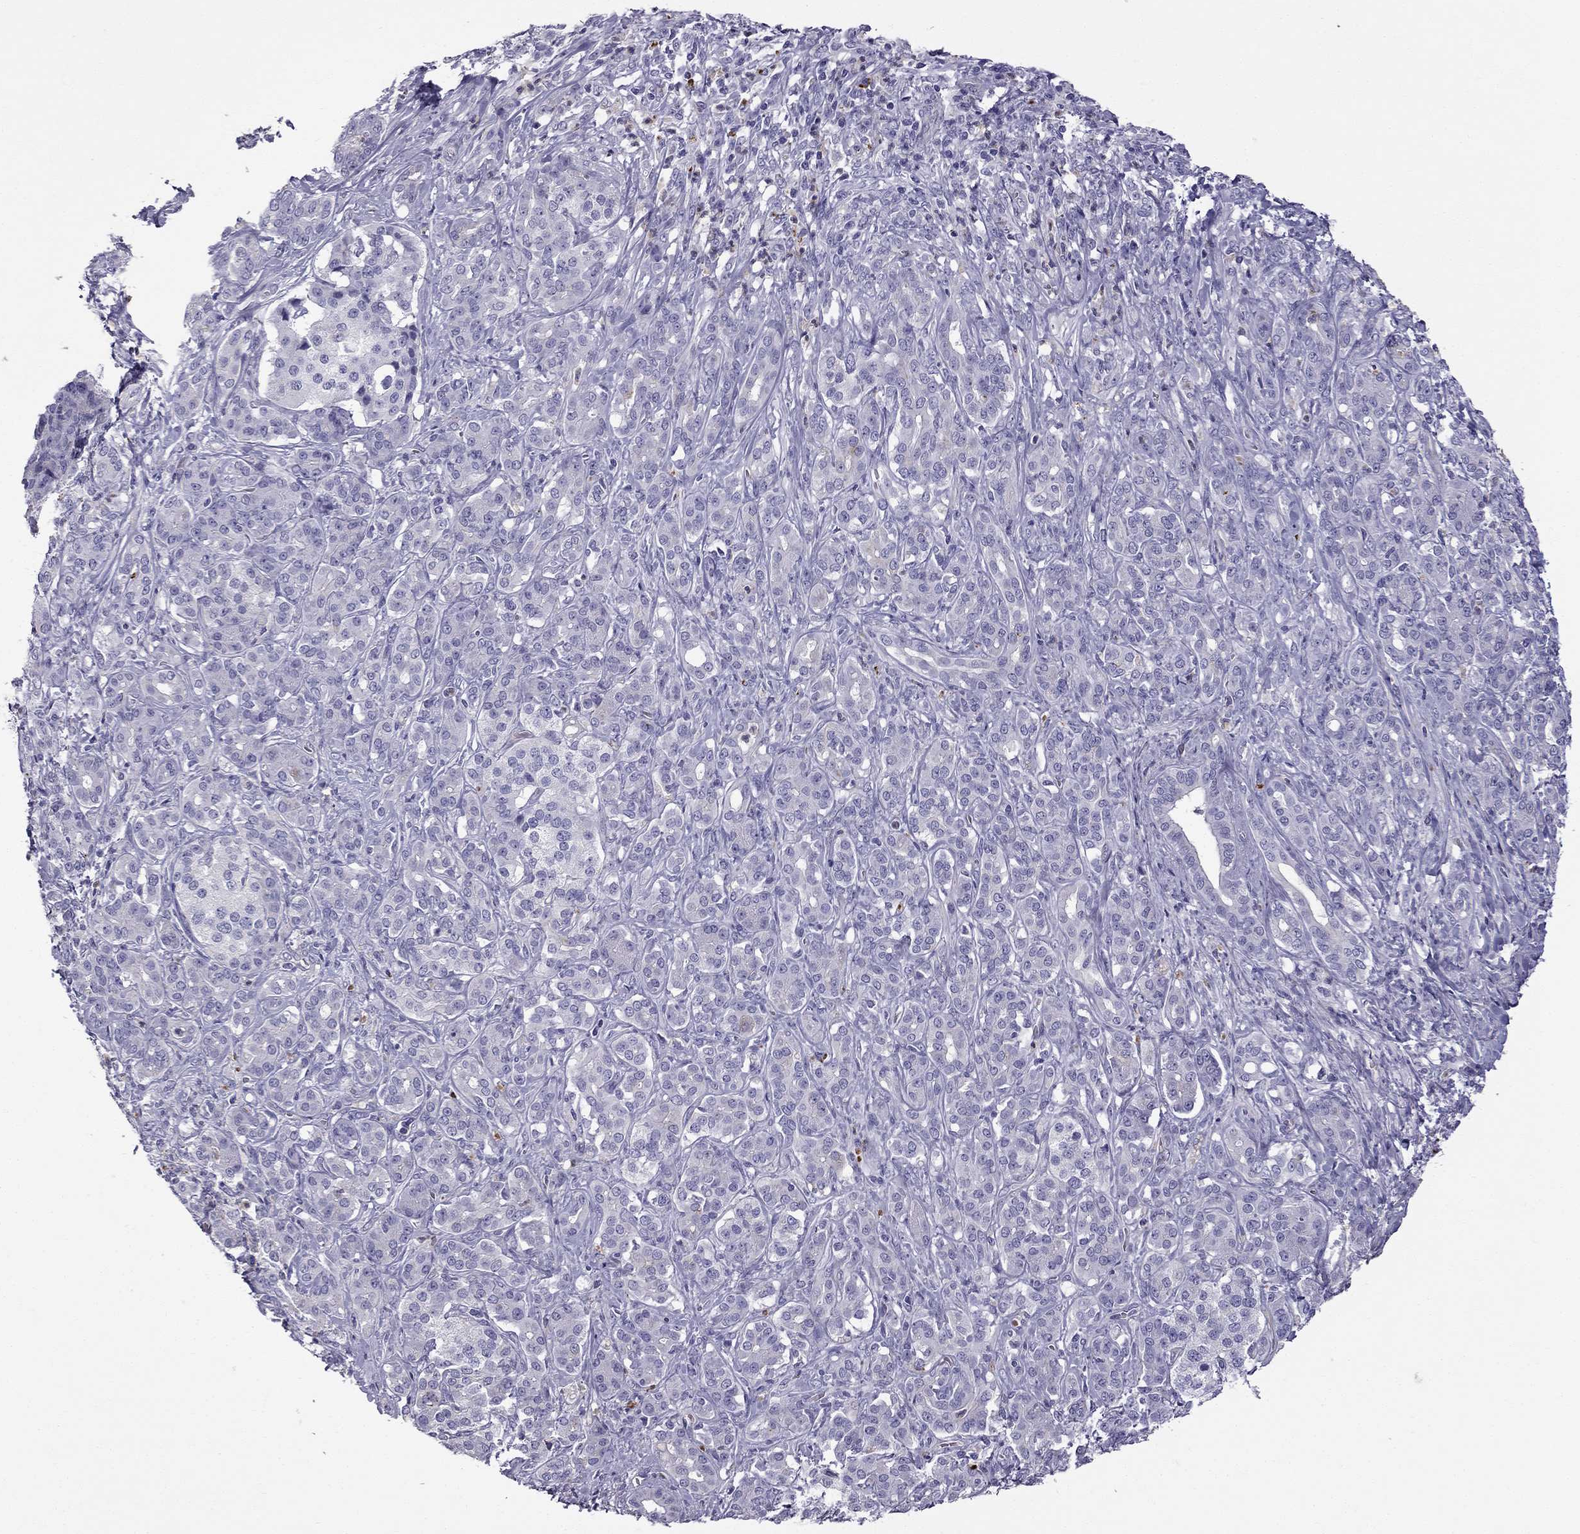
{"staining": {"intensity": "negative", "quantity": "none", "location": "none"}, "tissue": "pancreatic cancer", "cell_type": "Tumor cells", "image_type": "cancer", "snomed": [{"axis": "morphology", "description": "Normal tissue, NOS"}, {"axis": "morphology", "description": "Inflammation, NOS"}, {"axis": "morphology", "description": "Adenocarcinoma, NOS"}, {"axis": "topography", "description": "Pancreas"}], "caption": "Protein analysis of pancreatic cancer (adenocarcinoma) reveals no significant positivity in tumor cells. Brightfield microscopy of immunohistochemistry (IHC) stained with DAB (brown) and hematoxylin (blue), captured at high magnification.", "gene": "STOML3", "patient": {"sex": "male", "age": 57}}